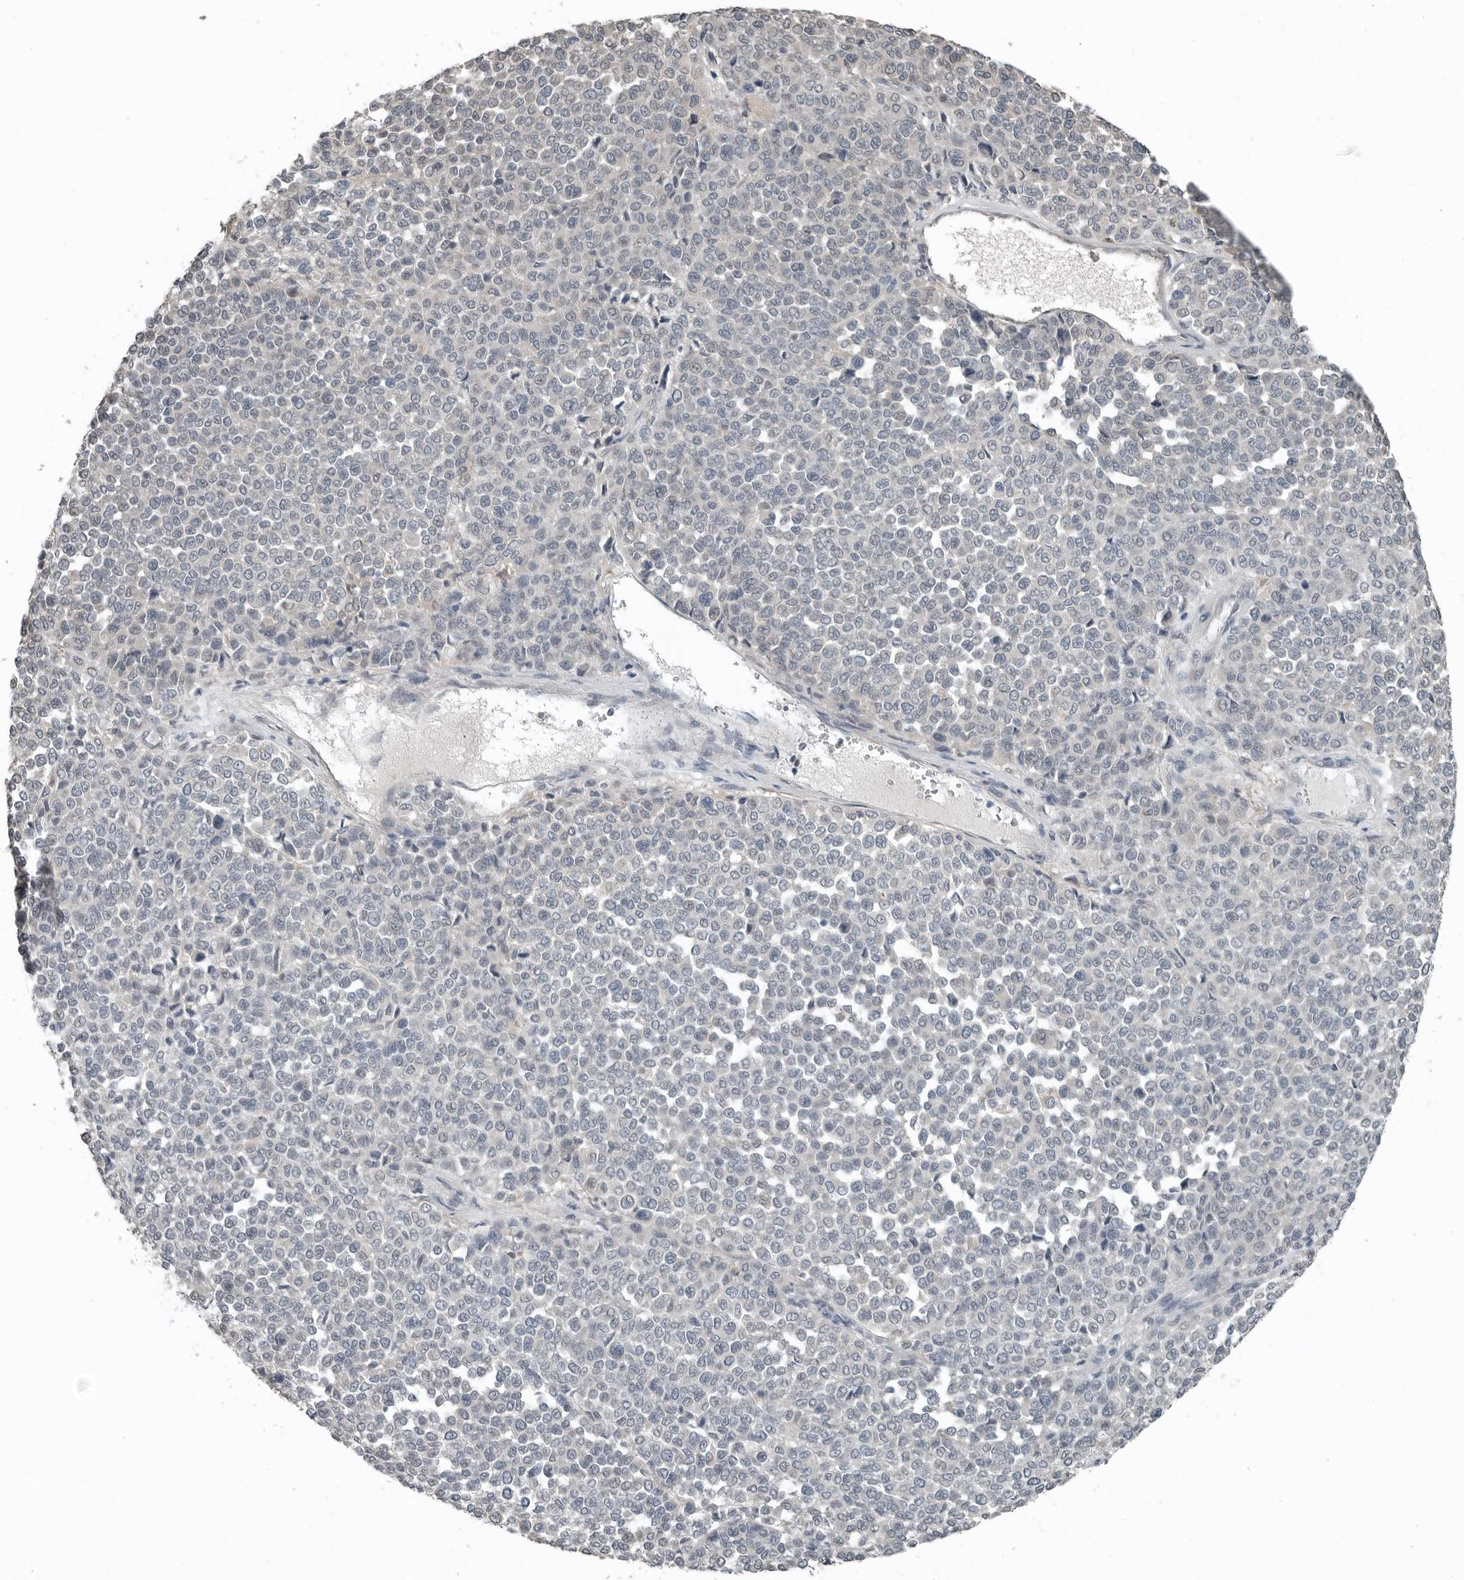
{"staining": {"intensity": "negative", "quantity": "none", "location": "none"}, "tissue": "melanoma", "cell_type": "Tumor cells", "image_type": "cancer", "snomed": [{"axis": "morphology", "description": "Malignant melanoma, Metastatic site"}, {"axis": "topography", "description": "Pancreas"}], "caption": "Protein analysis of melanoma shows no significant staining in tumor cells.", "gene": "KYAT1", "patient": {"sex": "female", "age": 30}}